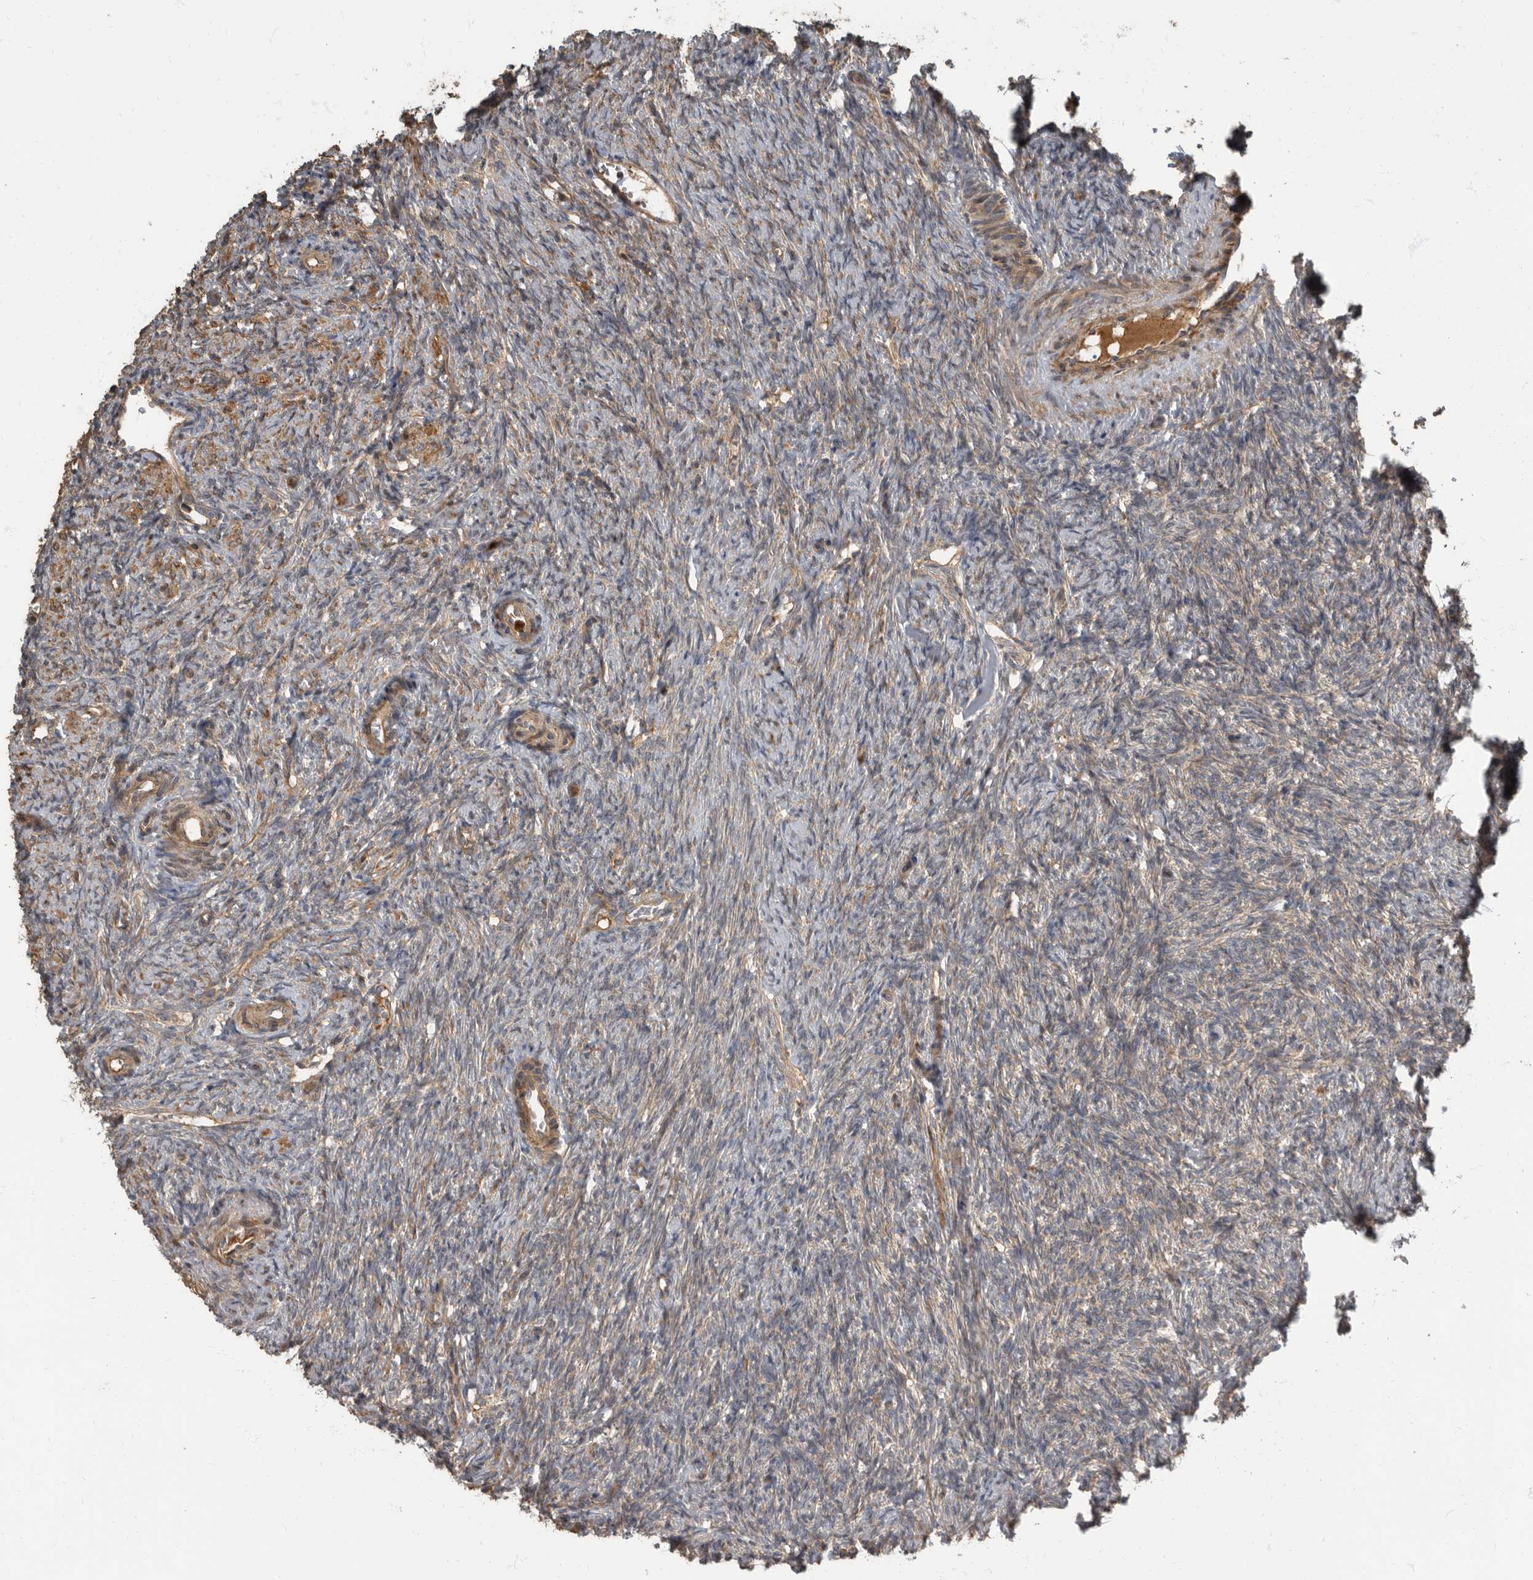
{"staining": {"intensity": "moderate", "quantity": ">75%", "location": "cytoplasmic/membranous"}, "tissue": "ovary", "cell_type": "Follicle cells", "image_type": "normal", "snomed": [{"axis": "morphology", "description": "Normal tissue, NOS"}, {"axis": "topography", "description": "Ovary"}], "caption": "Immunohistochemical staining of benign ovary demonstrates moderate cytoplasmic/membranous protein staining in about >75% of follicle cells. Nuclei are stained in blue.", "gene": "DAAM1", "patient": {"sex": "female", "age": 41}}